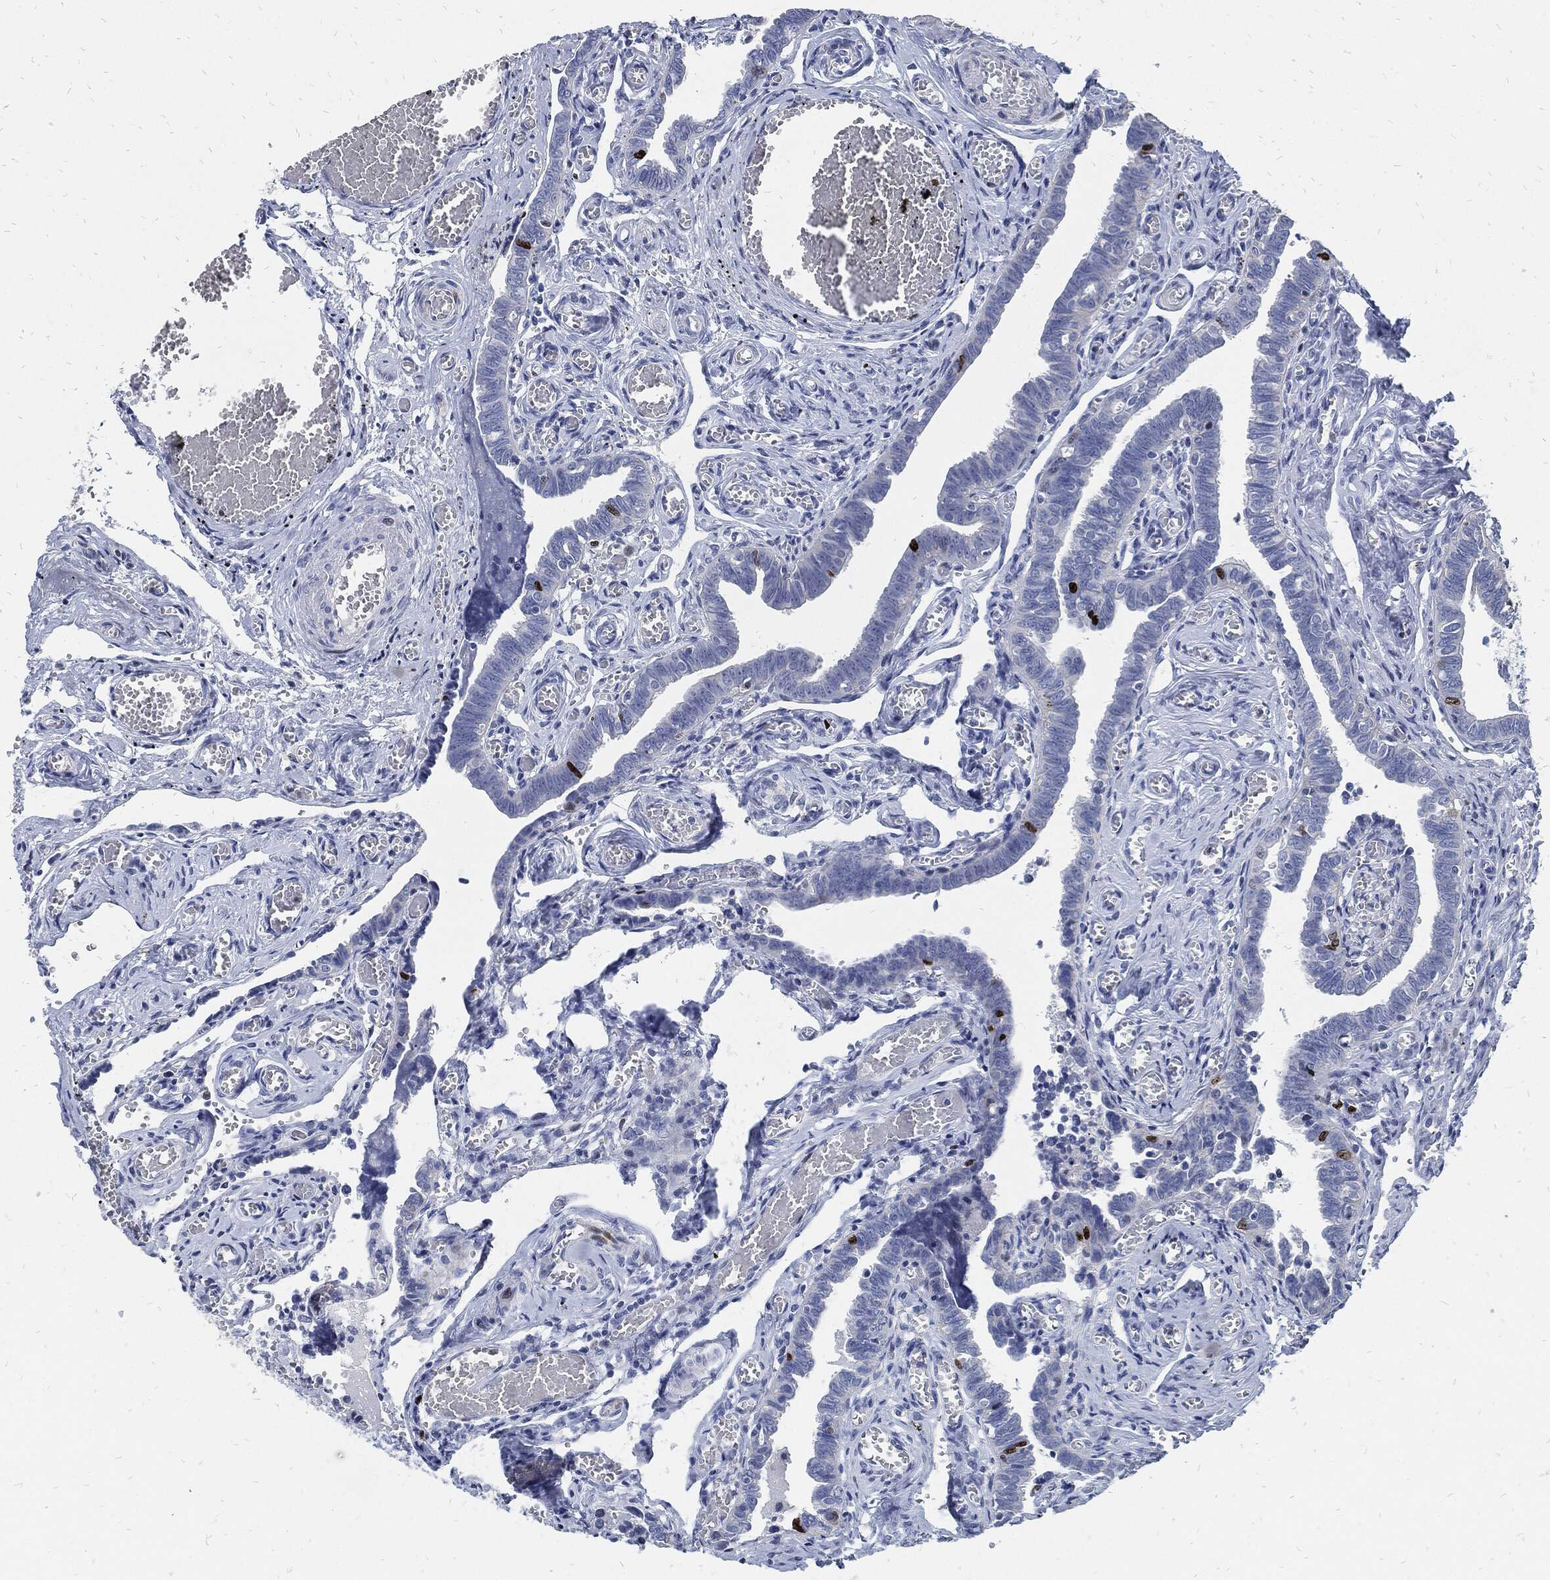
{"staining": {"intensity": "strong", "quantity": "<25%", "location": "nuclear"}, "tissue": "fallopian tube", "cell_type": "Glandular cells", "image_type": "normal", "snomed": [{"axis": "morphology", "description": "Normal tissue, NOS"}, {"axis": "topography", "description": "Vascular tissue"}, {"axis": "topography", "description": "Fallopian tube"}], "caption": "A photomicrograph of fallopian tube stained for a protein demonstrates strong nuclear brown staining in glandular cells.", "gene": "MKI67", "patient": {"sex": "female", "age": 67}}